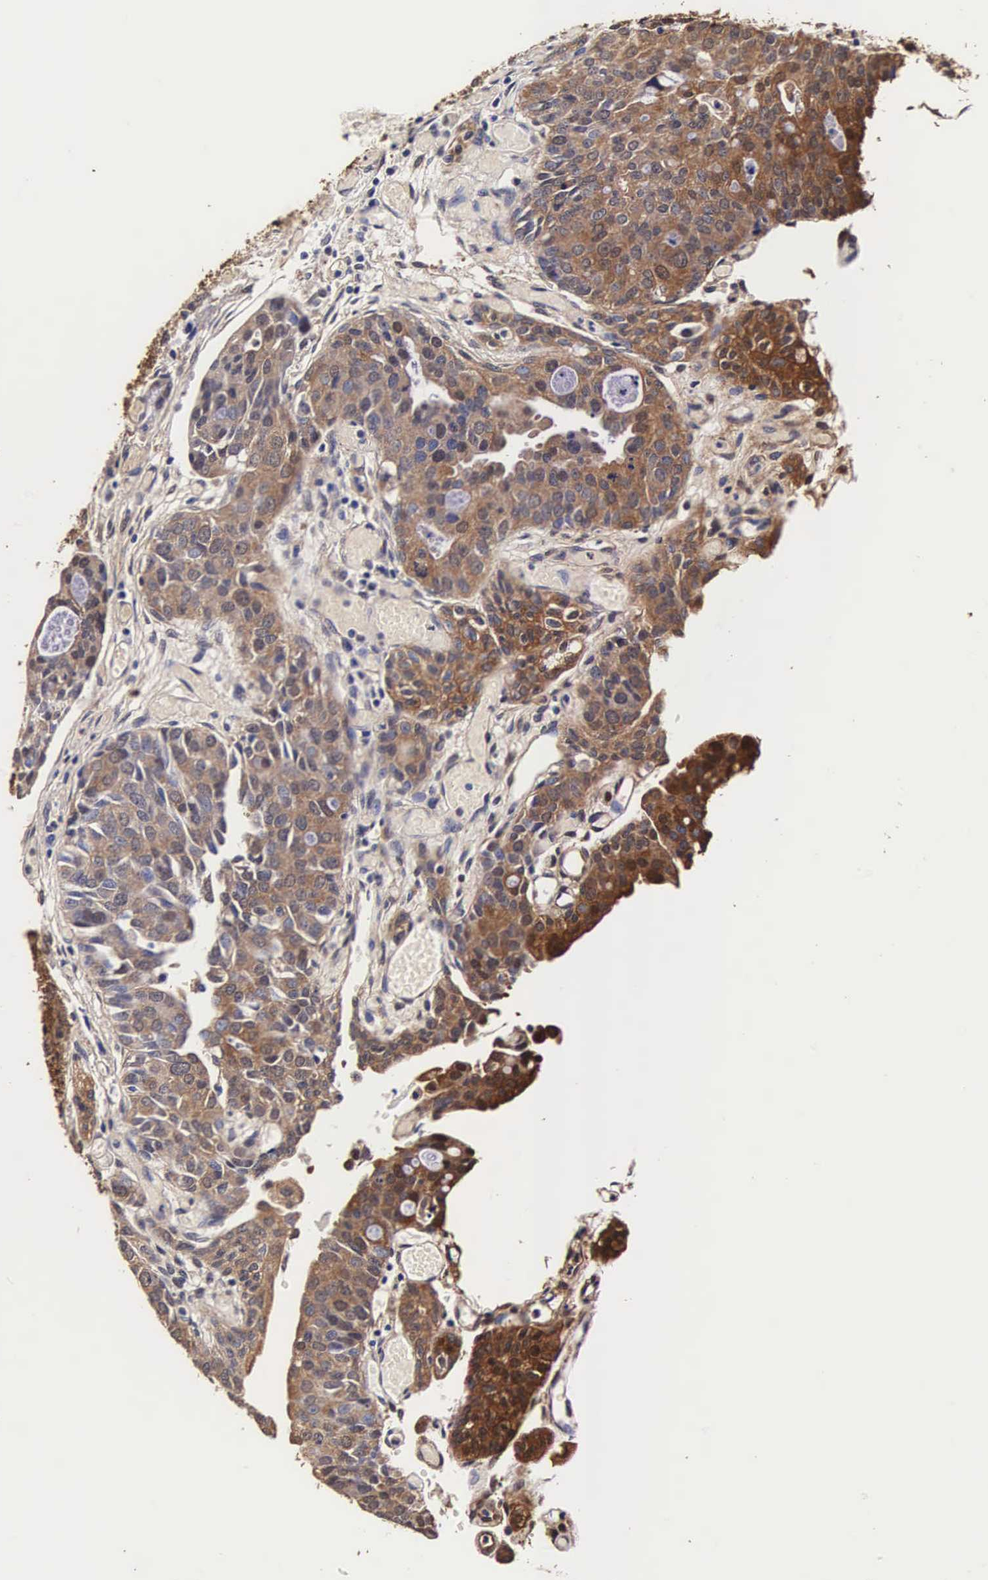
{"staining": {"intensity": "moderate", "quantity": ">75%", "location": "cytoplasmic/membranous,nuclear"}, "tissue": "urothelial cancer", "cell_type": "Tumor cells", "image_type": "cancer", "snomed": [{"axis": "morphology", "description": "Urothelial carcinoma, High grade"}, {"axis": "topography", "description": "Urinary bladder"}], "caption": "The histopathology image demonstrates immunohistochemical staining of urothelial cancer. There is moderate cytoplasmic/membranous and nuclear expression is appreciated in approximately >75% of tumor cells.", "gene": "TECPR2", "patient": {"sex": "male", "age": 78}}